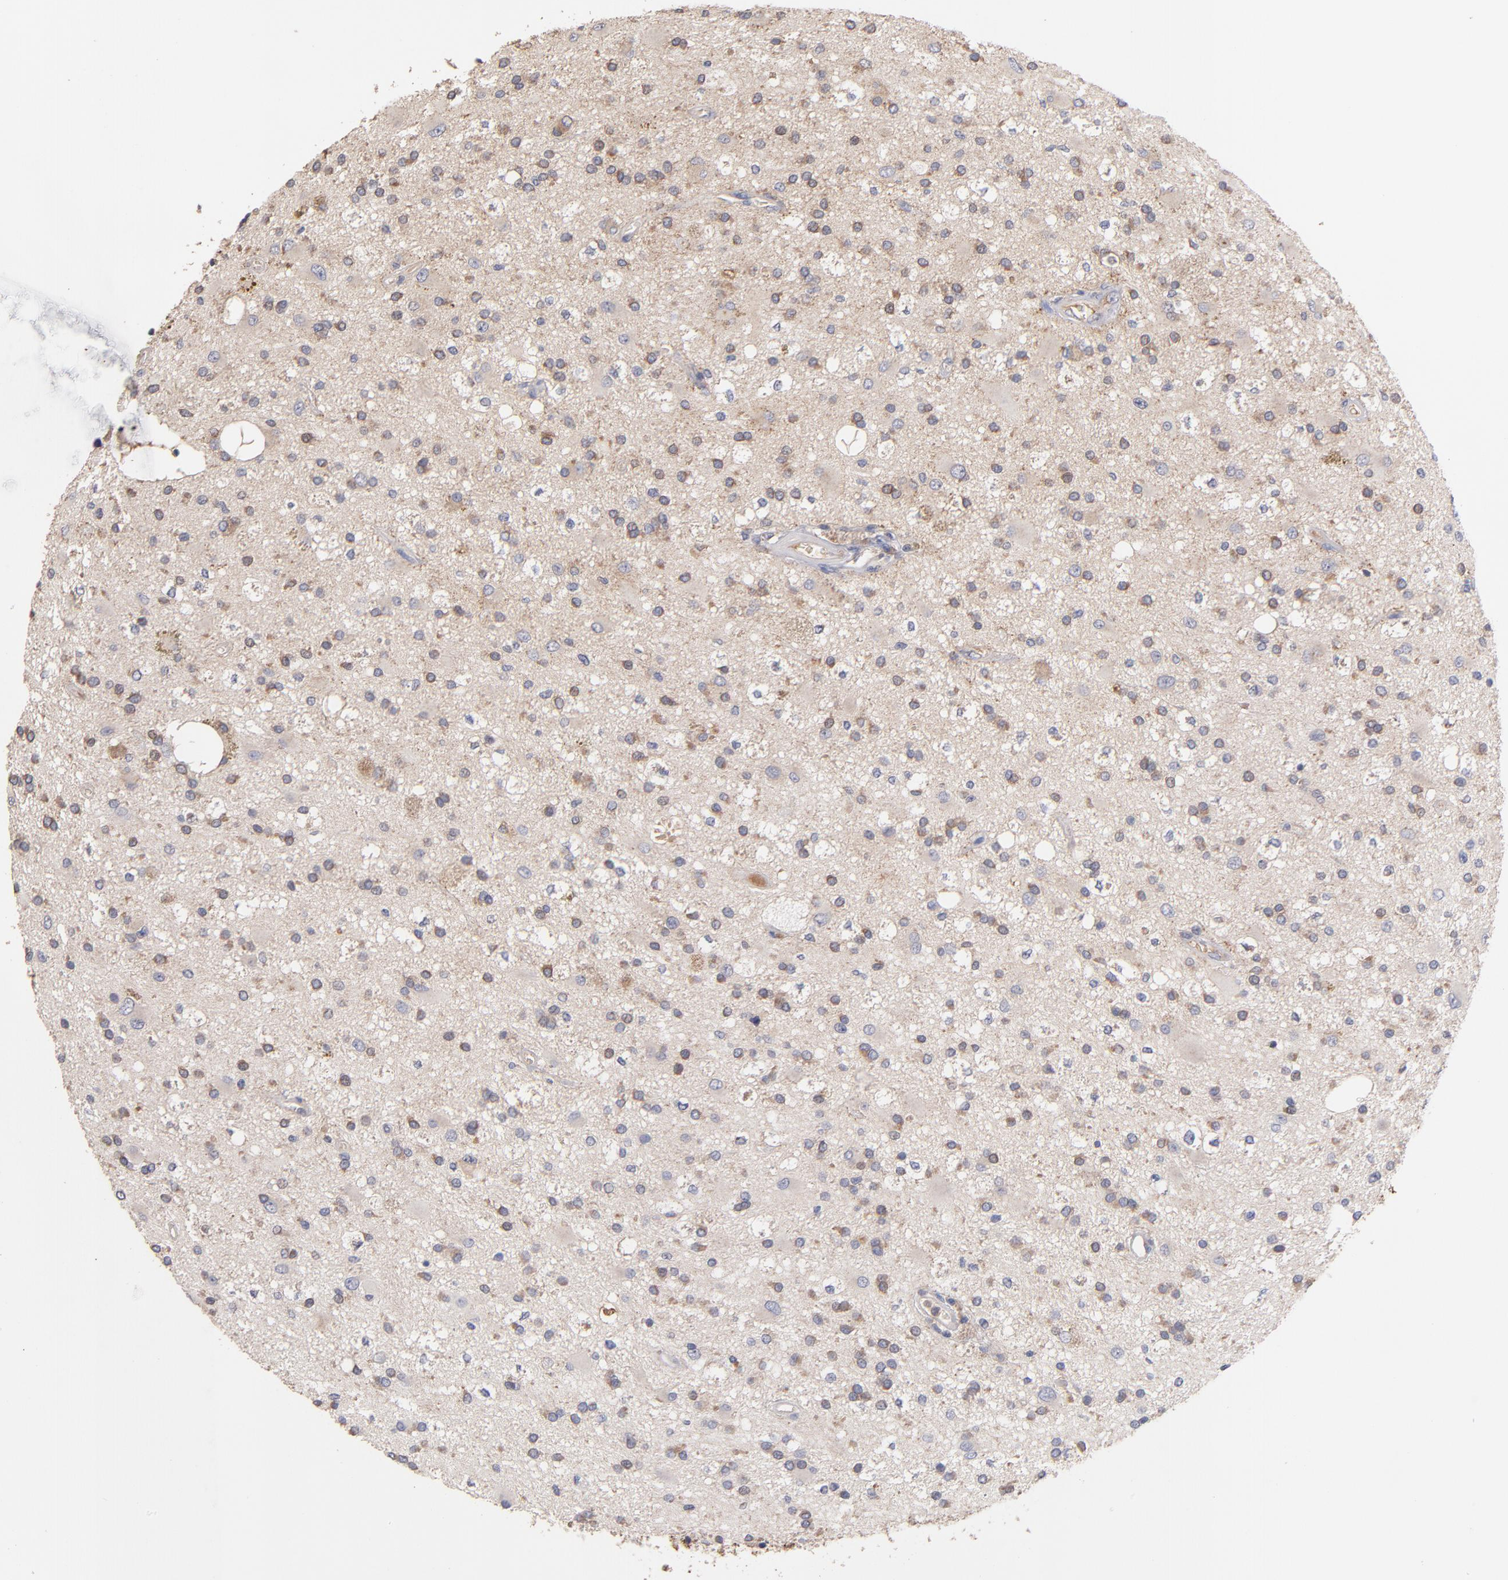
{"staining": {"intensity": "weak", "quantity": ">75%", "location": "cytoplasmic/membranous"}, "tissue": "glioma", "cell_type": "Tumor cells", "image_type": "cancer", "snomed": [{"axis": "morphology", "description": "Glioma, malignant, Low grade"}, {"axis": "topography", "description": "Brain"}], "caption": "There is low levels of weak cytoplasmic/membranous positivity in tumor cells of glioma, as demonstrated by immunohistochemical staining (brown color).", "gene": "DACT1", "patient": {"sex": "male", "age": 58}}